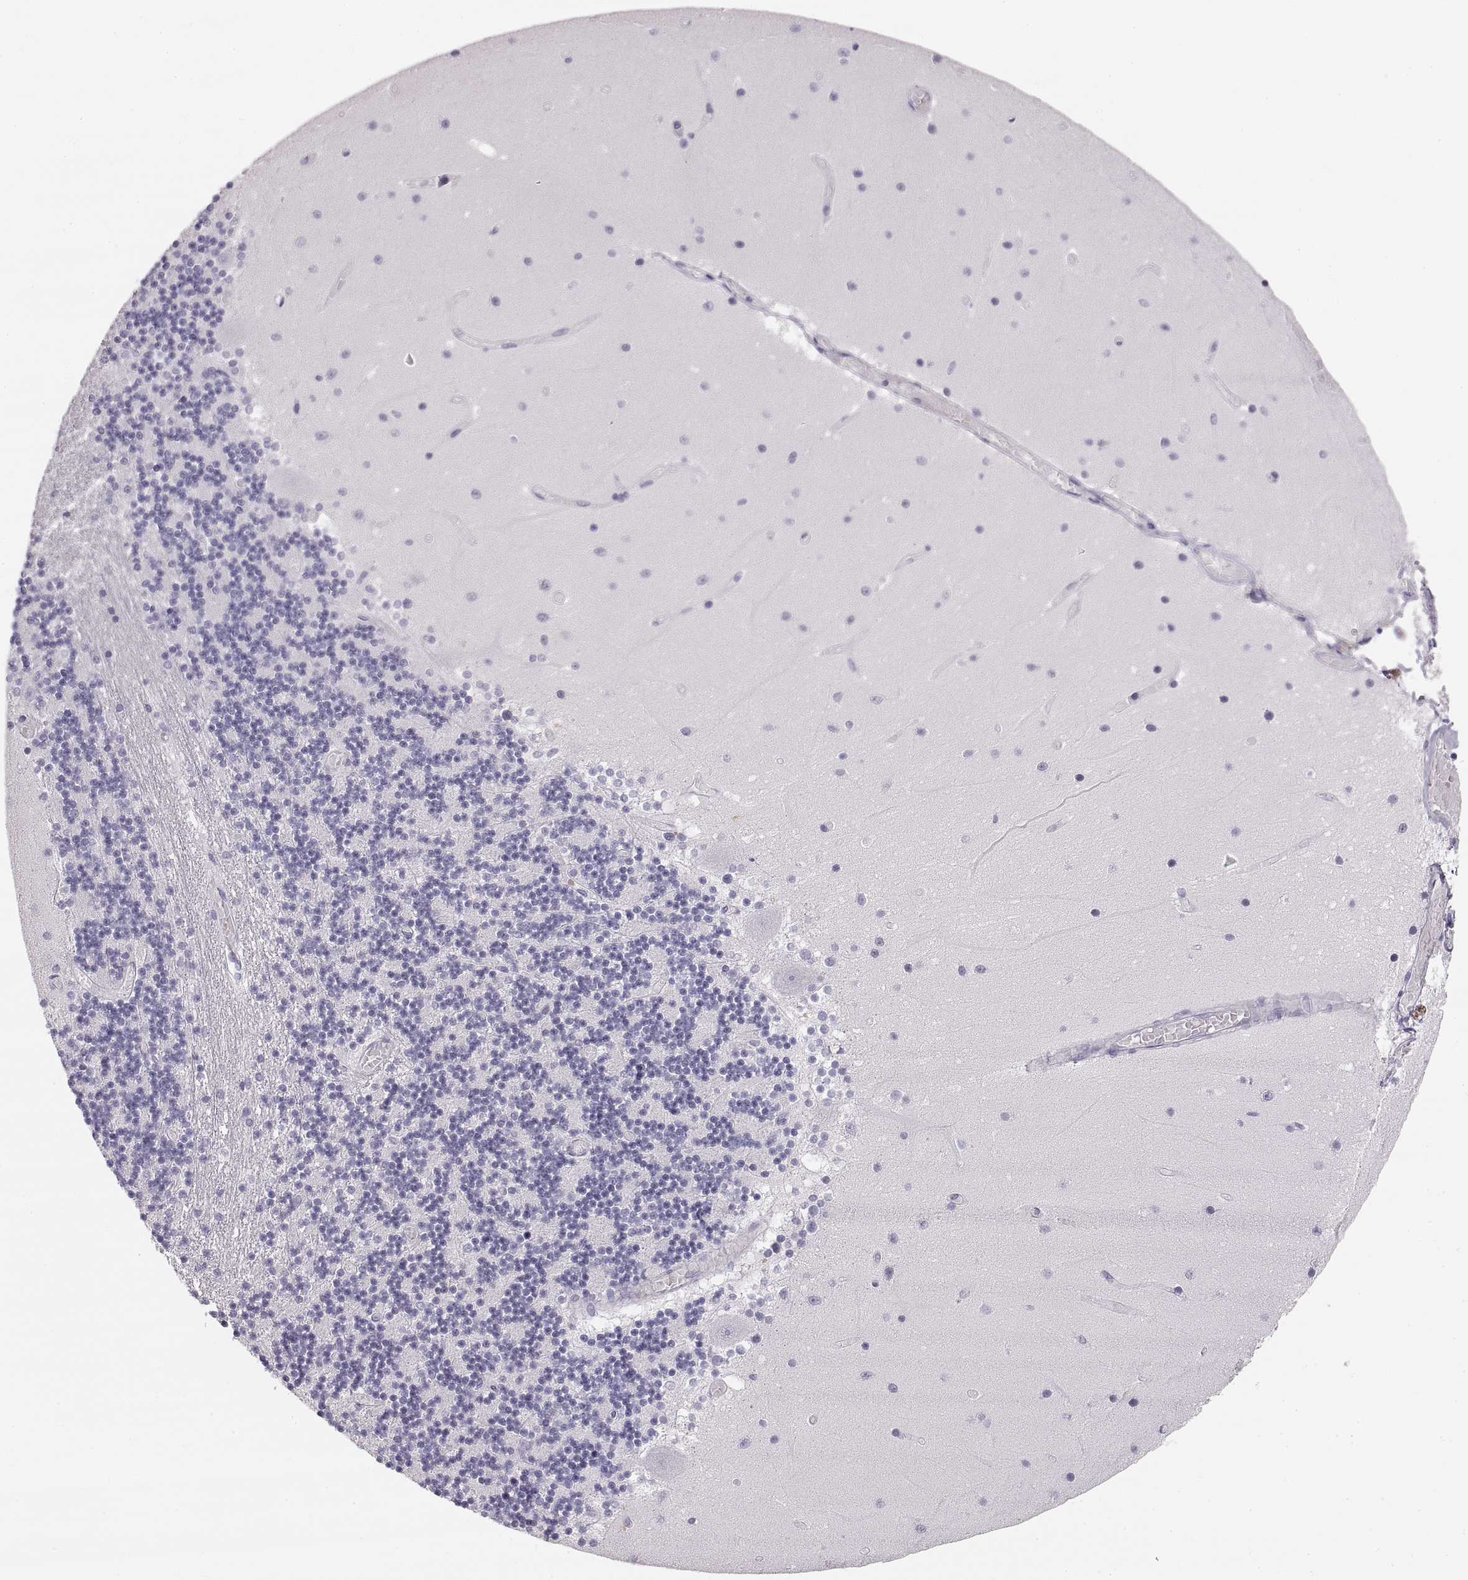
{"staining": {"intensity": "negative", "quantity": "none", "location": "none"}, "tissue": "cerebellum", "cell_type": "Cells in granular layer", "image_type": "normal", "snomed": [{"axis": "morphology", "description": "Normal tissue, NOS"}, {"axis": "topography", "description": "Cerebellum"}], "caption": "Immunohistochemistry photomicrograph of benign cerebellum stained for a protein (brown), which shows no positivity in cells in granular layer. (DAB IHC with hematoxylin counter stain).", "gene": "CRYAA", "patient": {"sex": "female", "age": 28}}